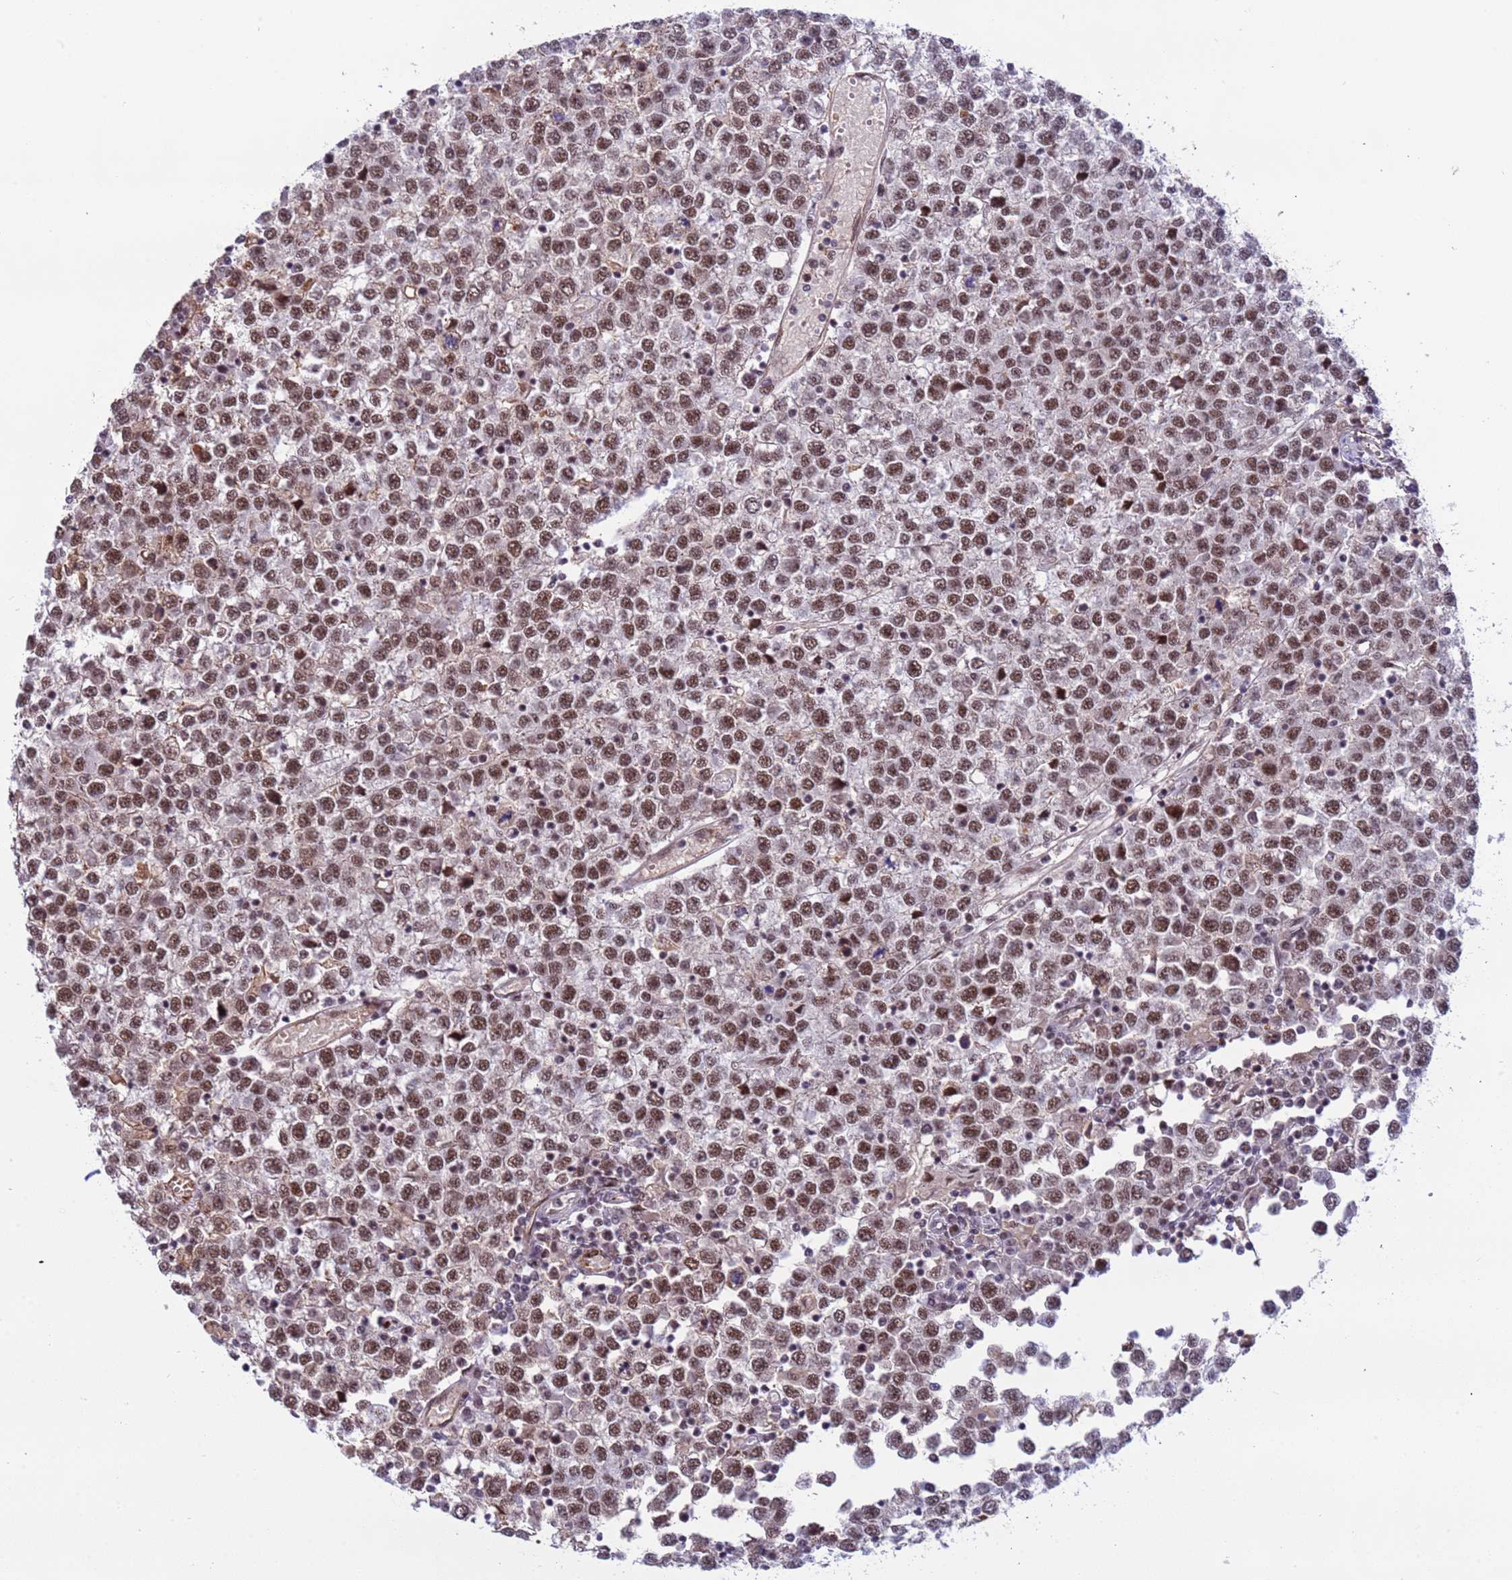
{"staining": {"intensity": "moderate", "quantity": ">75%", "location": "nuclear"}, "tissue": "testis cancer", "cell_type": "Tumor cells", "image_type": "cancer", "snomed": [{"axis": "morphology", "description": "Seminoma, NOS"}, {"axis": "topography", "description": "Testis"}], "caption": "Protein analysis of testis cancer (seminoma) tissue displays moderate nuclear expression in about >75% of tumor cells. The staining was performed using DAB (3,3'-diaminobenzidine), with brown indicating positive protein expression. Nuclei are stained blue with hematoxylin.", "gene": "SRRT", "patient": {"sex": "male", "age": 65}}